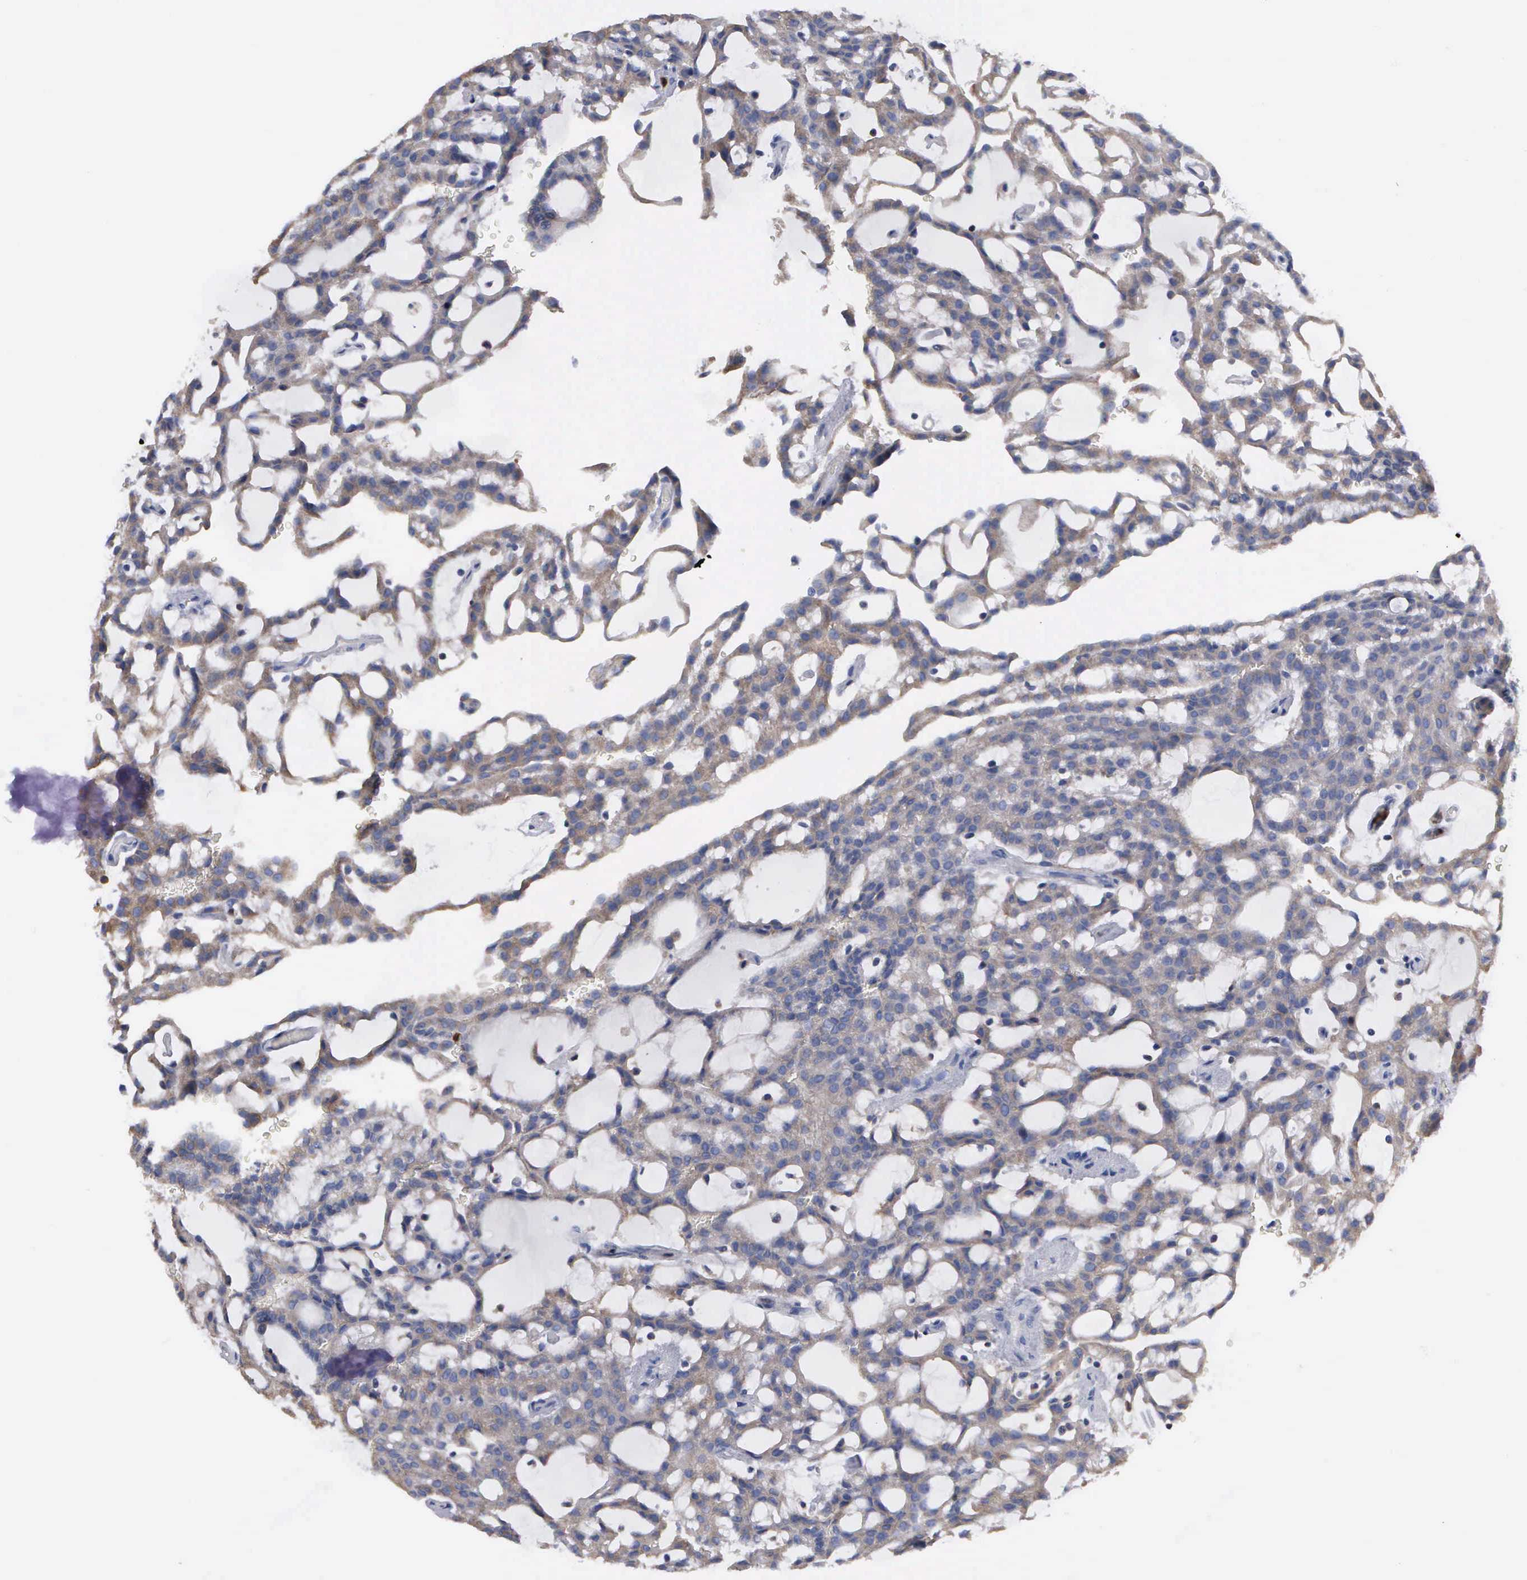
{"staining": {"intensity": "negative", "quantity": "none", "location": "none"}, "tissue": "renal cancer", "cell_type": "Tumor cells", "image_type": "cancer", "snomed": [{"axis": "morphology", "description": "Adenocarcinoma, NOS"}, {"axis": "topography", "description": "Kidney"}], "caption": "DAB immunohistochemical staining of renal adenocarcinoma displays no significant staining in tumor cells.", "gene": "G6PD", "patient": {"sex": "male", "age": 63}}